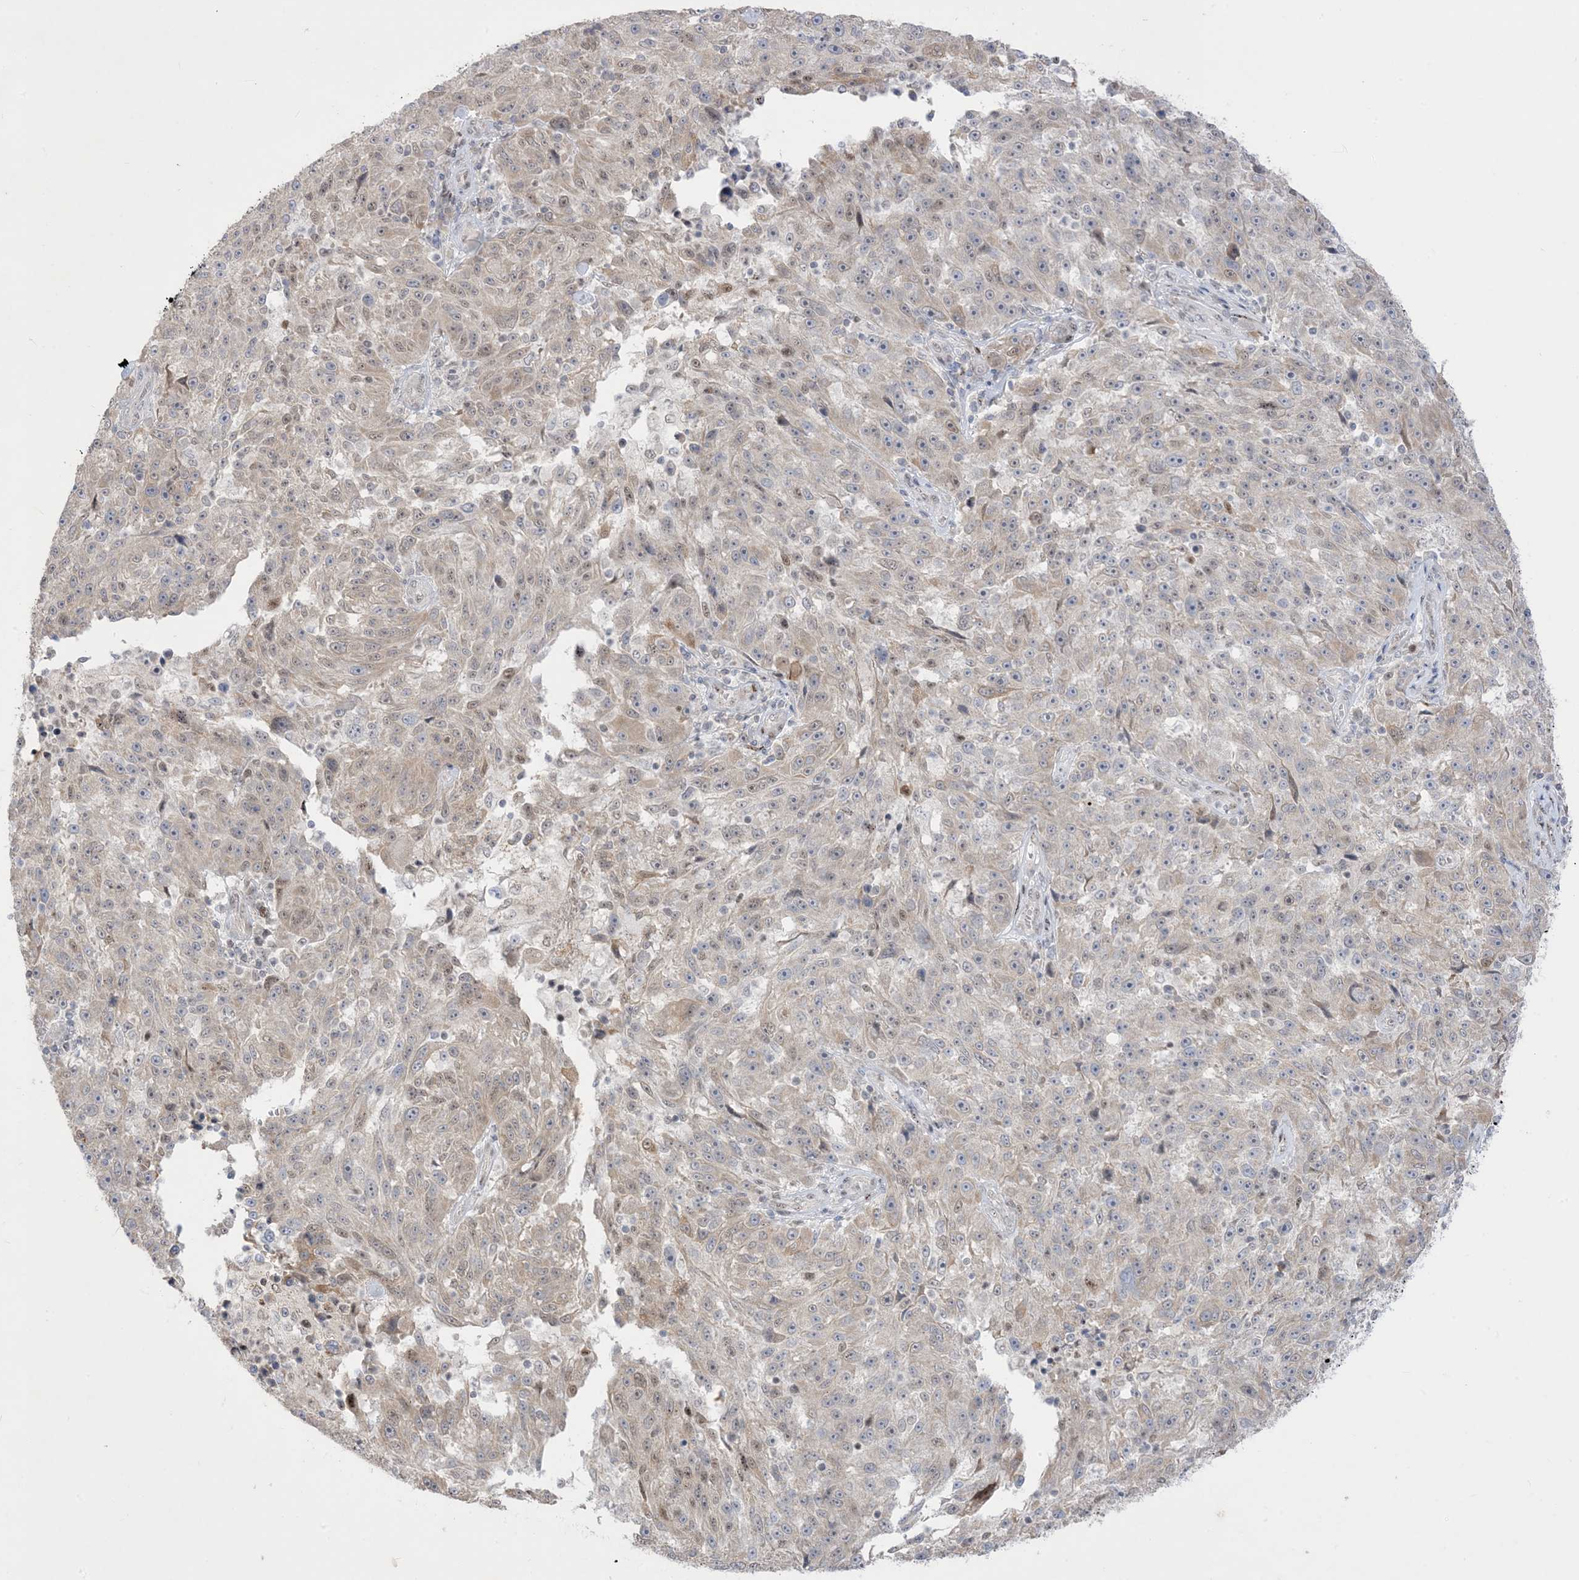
{"staining": {"intensity": "weak", "quantity": "25%-75%", "location": "nuclear"}, "tissue": "melanoma", "cell_type": "Tumor cells", "image_type": "cancer", "snomed": [{"axis": "morphology", "description": "Malignant melanoma, NOS"}, {"axis": "topography", "description": "Skin"}], "caption": "Malignant melanoma tissue shows weak nuclear positivity in approximately 25%-75% of tumor cells, visualized by immunohistochemistry.", "gene": "BHLHE40", "patient": {"sex": "male", "age": 53}}